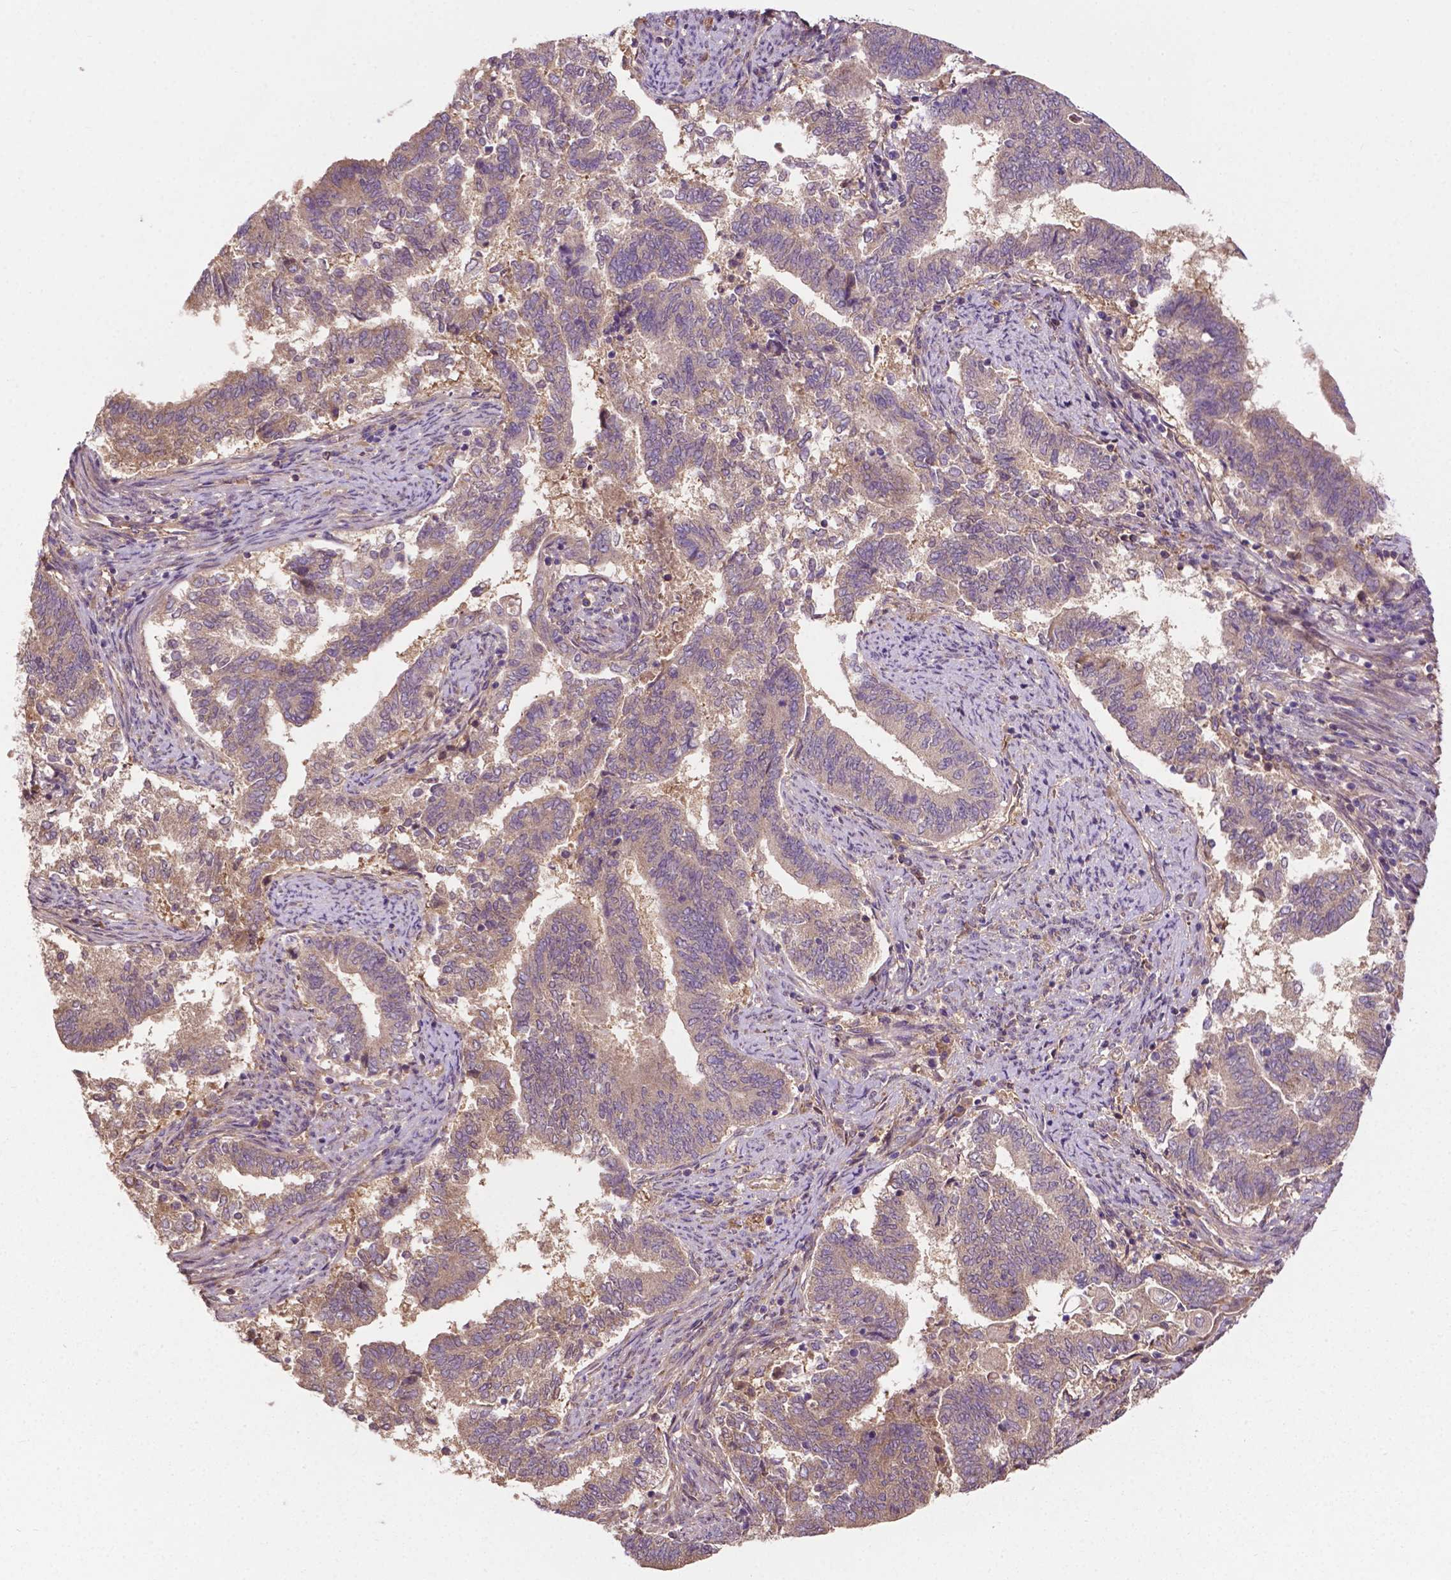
{"staining": {"intensity": "weak", "quantity": "25%-75%", "location": "cytoplasmic/membranous"}, "tissue": "endometrial cancer", "cell_type": "Tumor cells", "image_type": "cancer", "snomed": [{"axis": "morphology", "description": "Adenocarcinoma, NOS"}, {"axis": "topography", "description": "Endometrium"}], "caption": "Adenocarcinoma (endometrial) was stained to show a protein in brown. There is low levels of weak cytoplasmic/membranous staining in about 25%-75% of tumor cells.", "gene": "GJA9", "patient": {"sex": "female", "age": 65}}